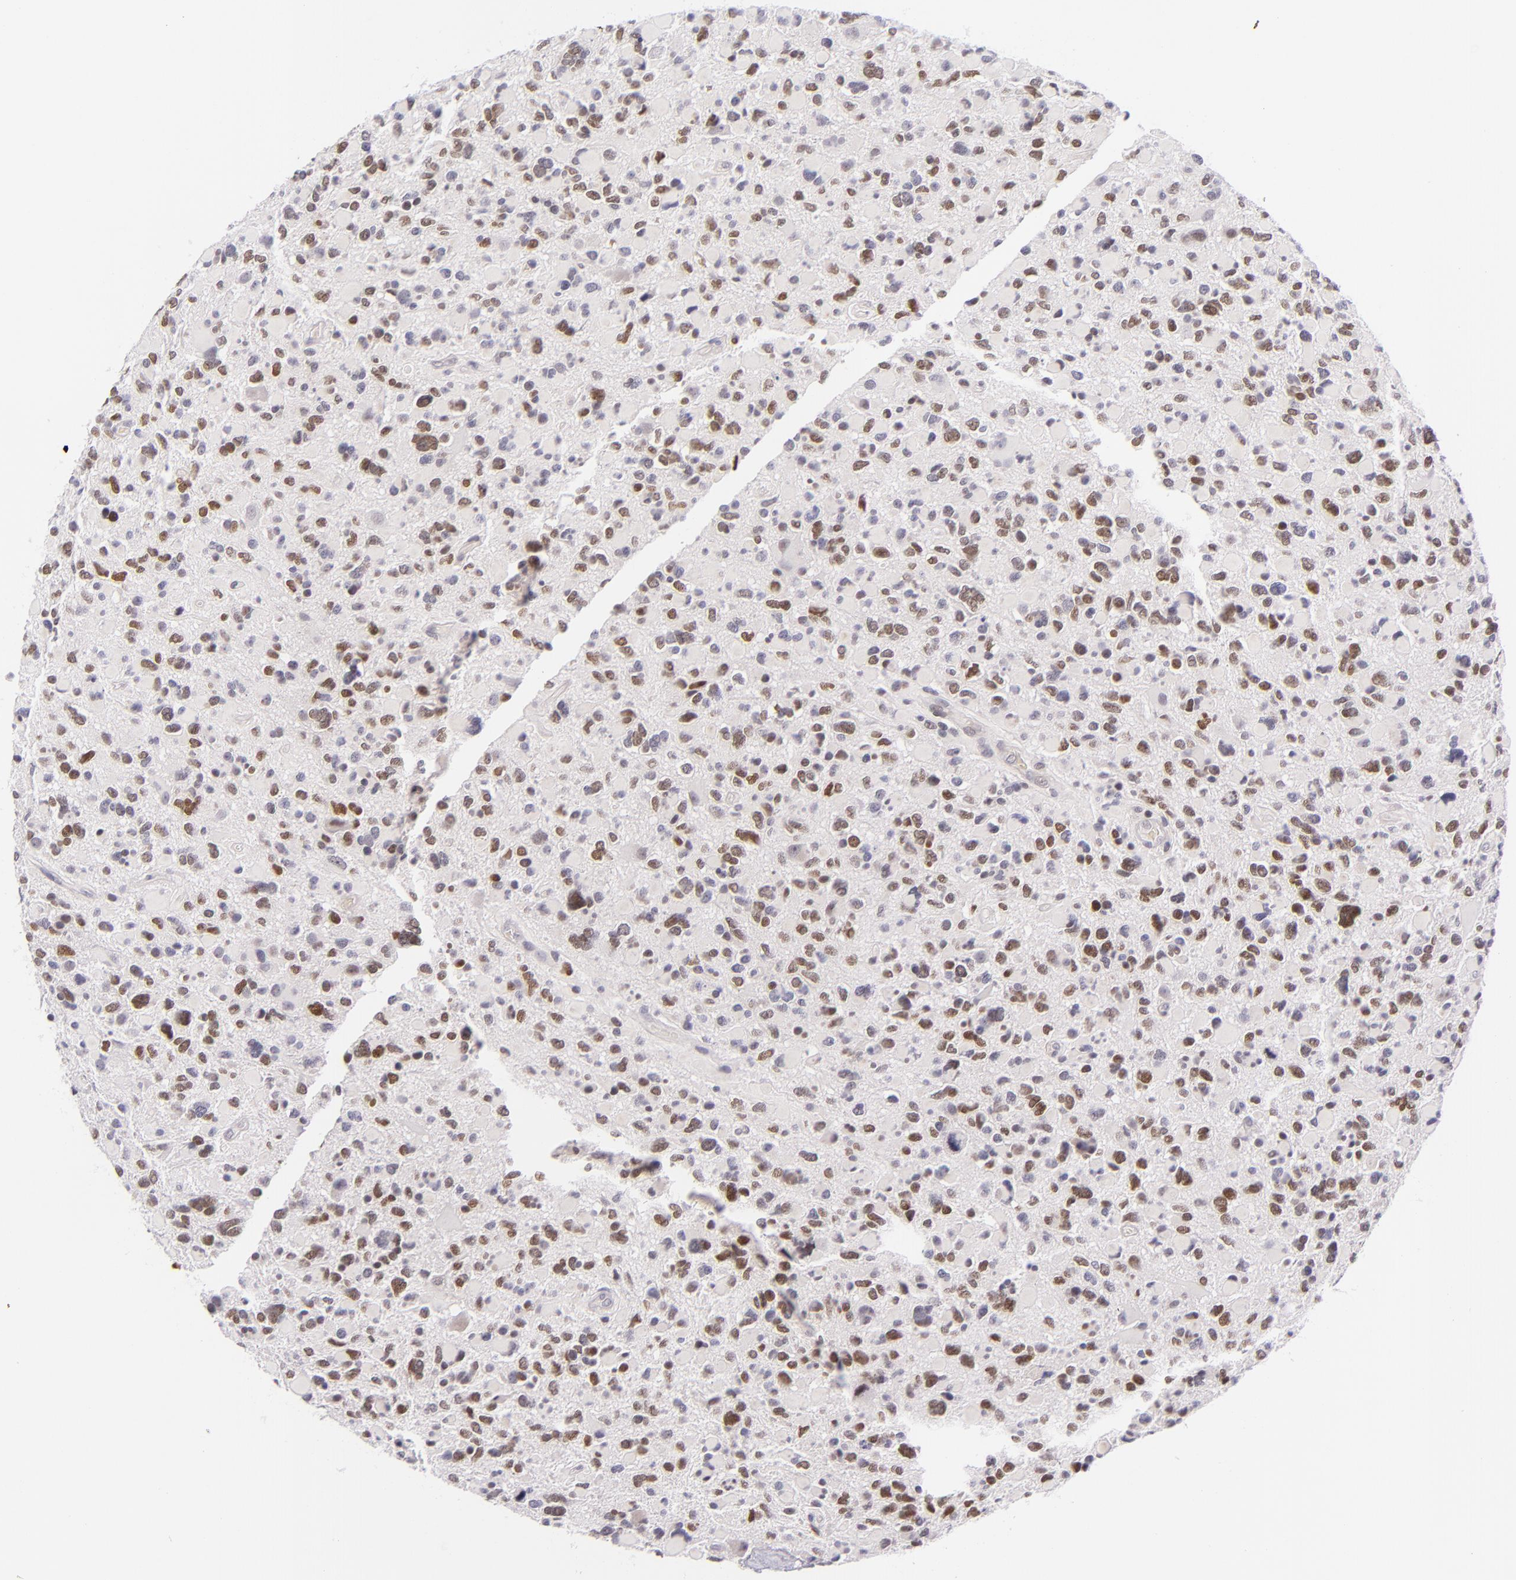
{"staining": {"intensity": "moderate", "quantity": "25%-75%", "location": "nuclear"}, "tissue": "glioma", "cell_type": "Tumor cells", "image_type": "cancer", "snomed": [{"axis": "morphology", "description": "Glioma, malignant, High grade"}, {"axis": "topography", "description": "Brain"}], "caption": "Malignant high-grade glioma stained for a protein (brown) exhibits moderate nuclear positive expression in approximately 25%-75% of tumor cells.", "gene": "BCL3", "patient": {"sex": "female", "age": 37}}